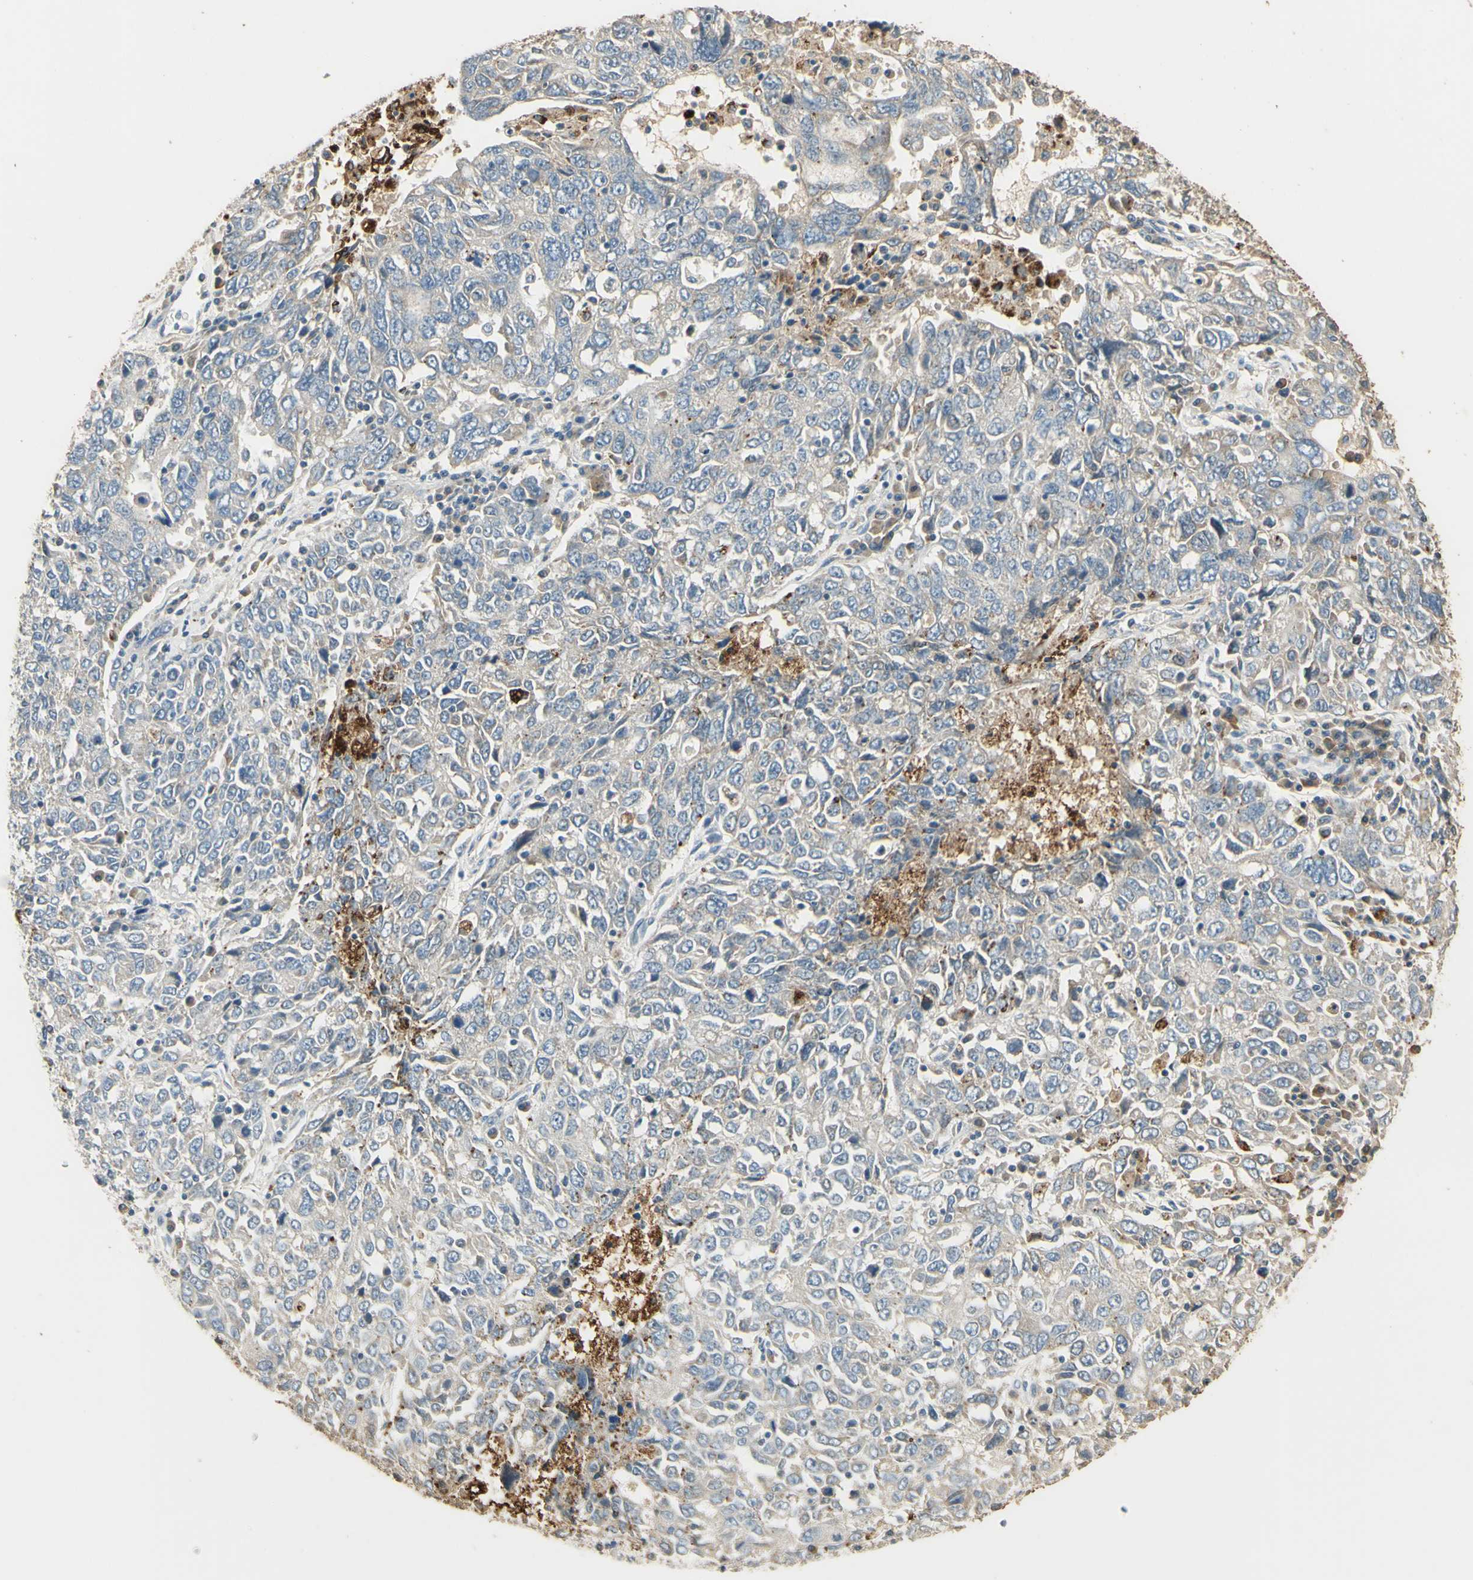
{"staining": {"intensity": "negative", "quantity": "none", "location": "none"}, "tissue": "ovarian cancer", "cell_type": "Tumor cells", "image_type": "cancer", "snomed": [{"axis": "morphology", "description": "Carcinoma, endometroid"}, {"axis": "topography", "description": "Ovary"}], "caption": "Tumor cells show no significant expression in ovarian cancer (endometroid carcinoma). (DAB immunohistochemistry (IHC), high magnification).", "gene": "ARHGEF17", "patient": {"sex": "female", "age": 62}}